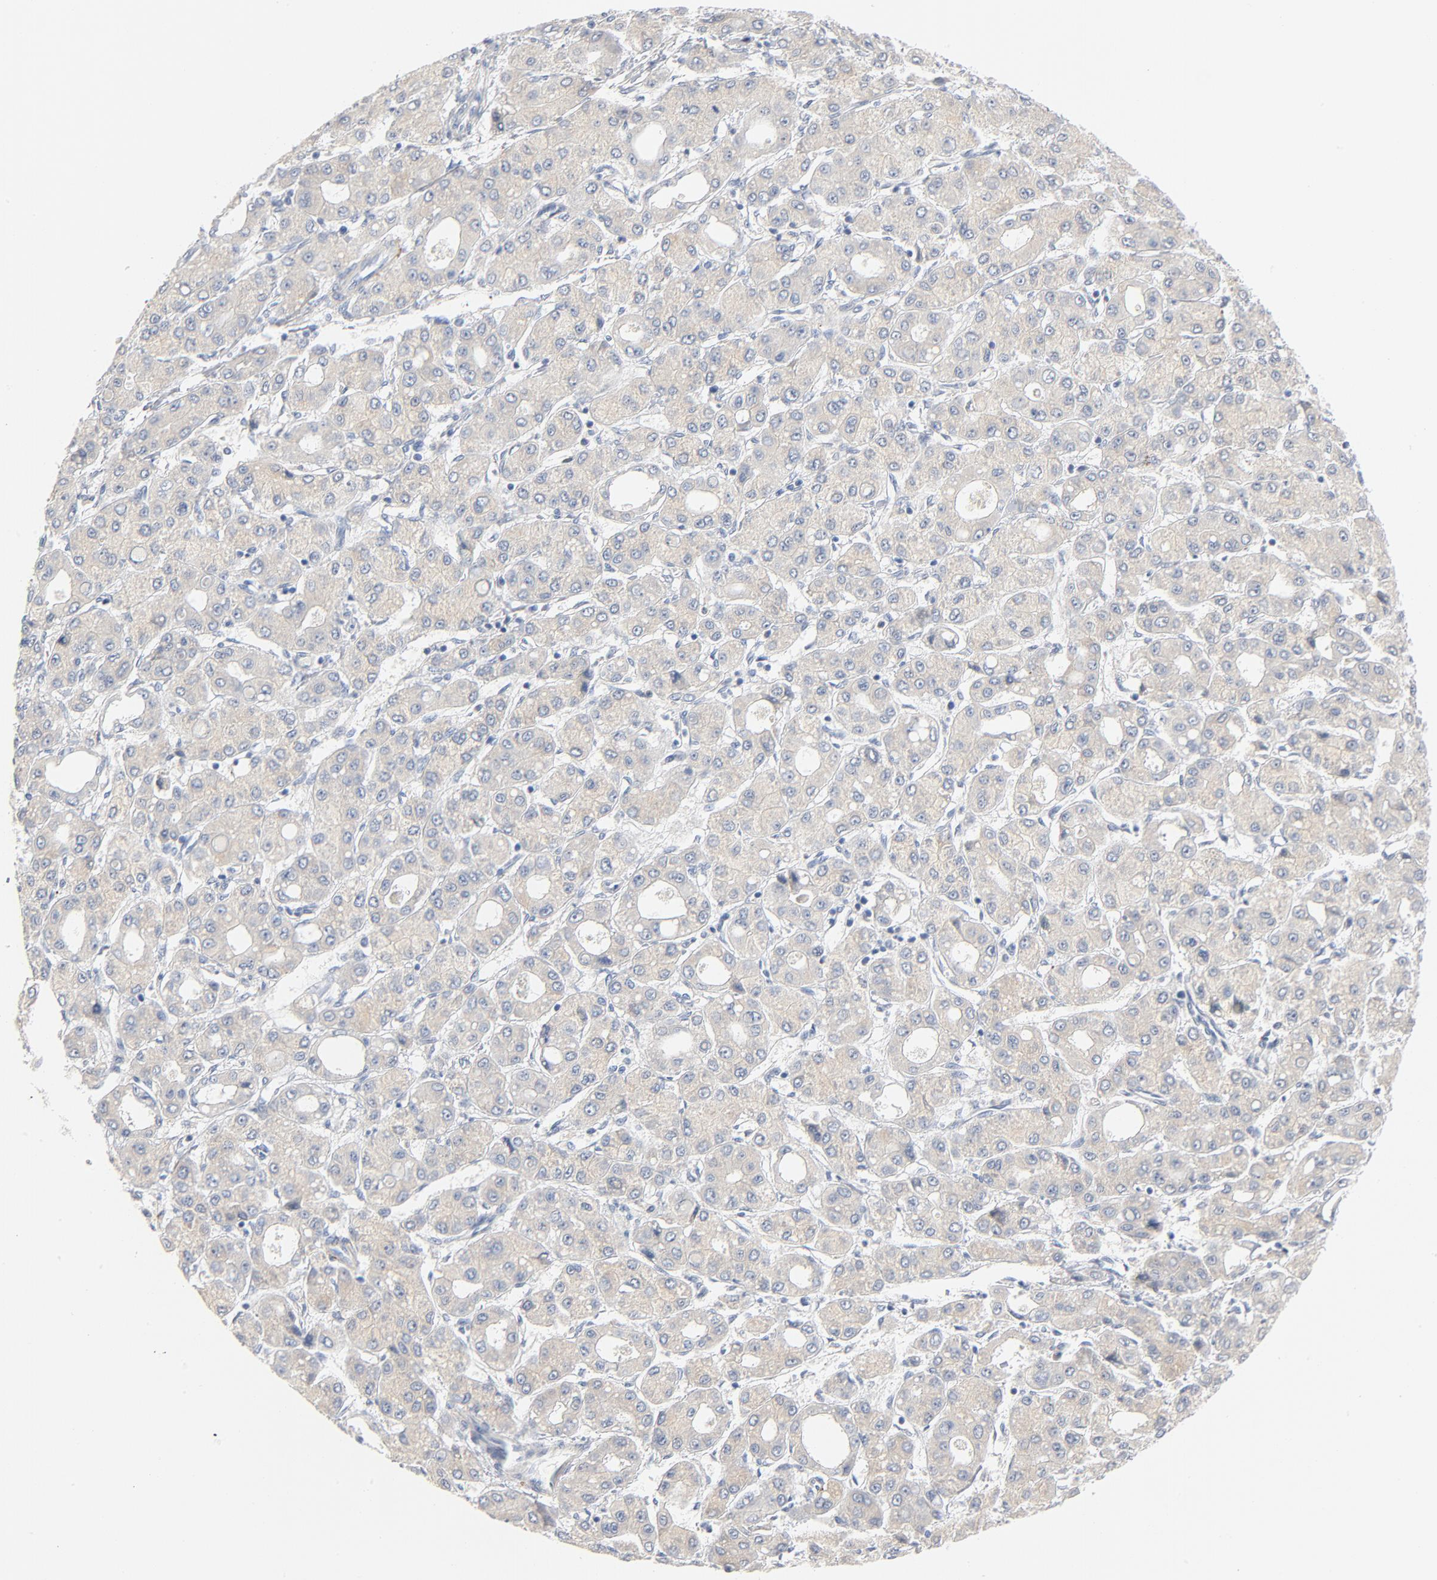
{"staining": {"intensity": "negative", "quantity": "none", "location": "none"}, "tissue": "liver cancer", "cell_type": "Tumor cells", "image_type": "cancer", "snomed": [{"axis": "morphology", "description": "Carcinoma, Hepatocellular, NOS"}, {"axis": "topography", "description": "Liver"}], "caption": "A micrograph of human liver cancer (hepatocellular carcinoma) is negative for staining in tumor cells. Brightfield microscopy of immunohistochemistry (IHC) stained with DAB (3,3'-diaminobenzidine) (brown) and hematoxylin (blue), captured at high magnification.", "gene": "IFT43", "patient": {"sex": "male", "age": 69}}